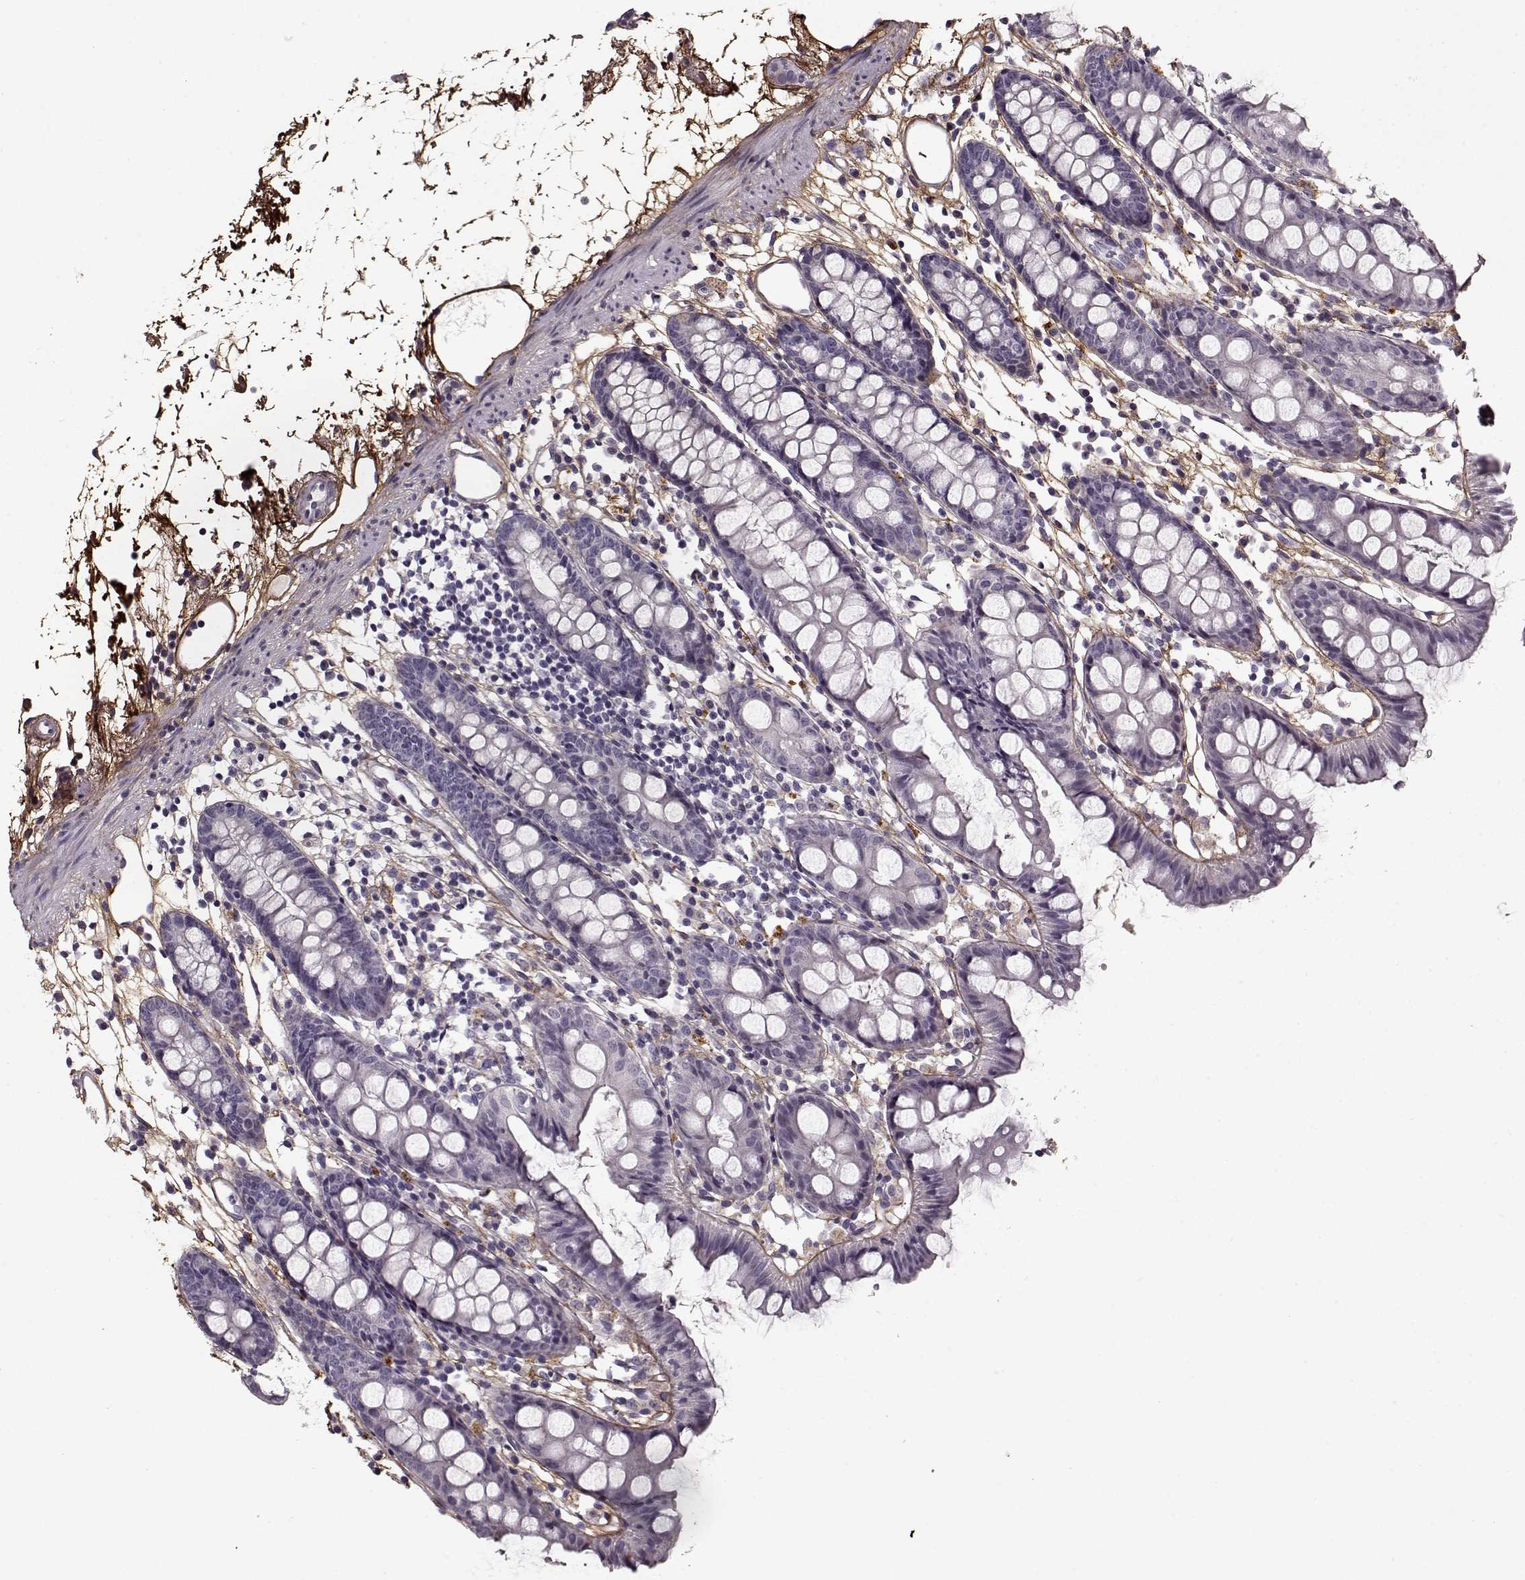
{"staining": {"intensity": "negative", "quantity": "none", "location": "none"}, "tissue": "colon", "cell_type": "Endothelial cells", "image_type": "normal", "snomed": [{"axis": "morphology", "description": "Normal tissue, NOS"}, {"axis": "topography", "description": "Colon"}], "caption": "A histopathology image of human colon is negative for staining in endothelial cells. (DAB IHC visualized using brightfield microscopy, high magnification).", "gene": "LUM", "patient": {"sex": "female", "age": 84}}